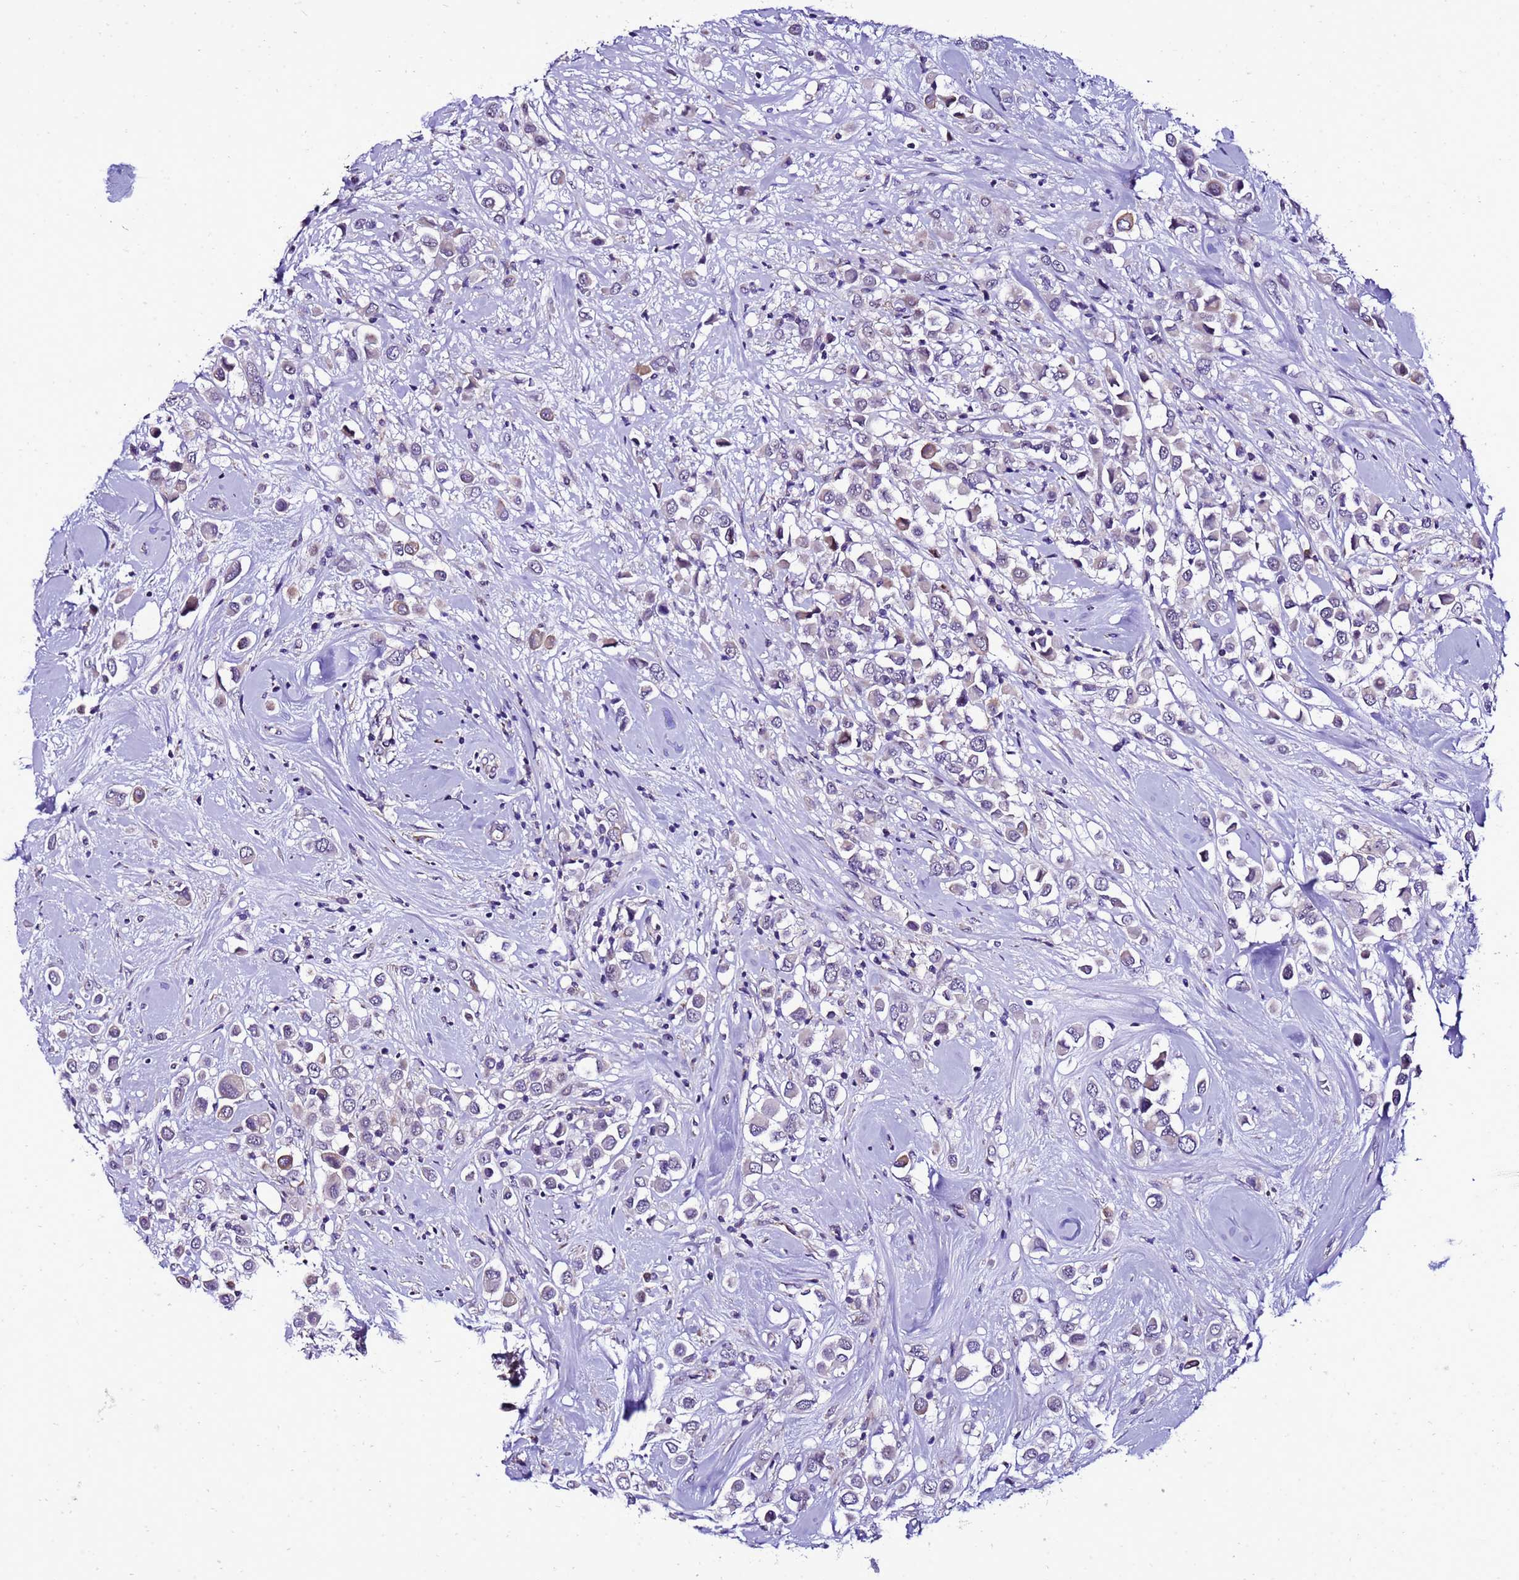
{"staining": {"intensity": "negative", "quantity": "none", "location": "none"}, "tissue": "breast cancer", "cell_type": "Tumor cells", "image_type": "cancer", "snomed": [{"axis": "morphology", "description": "Duct carcinoma"}, {"axis": "topography", "description": "Breast"}], "caption": "There is no significant expression in tumor cells of infiltrating ductal carcinoma (breast).", "gene": "DPH6", "patient": {"sex": "female", "age": 61}}